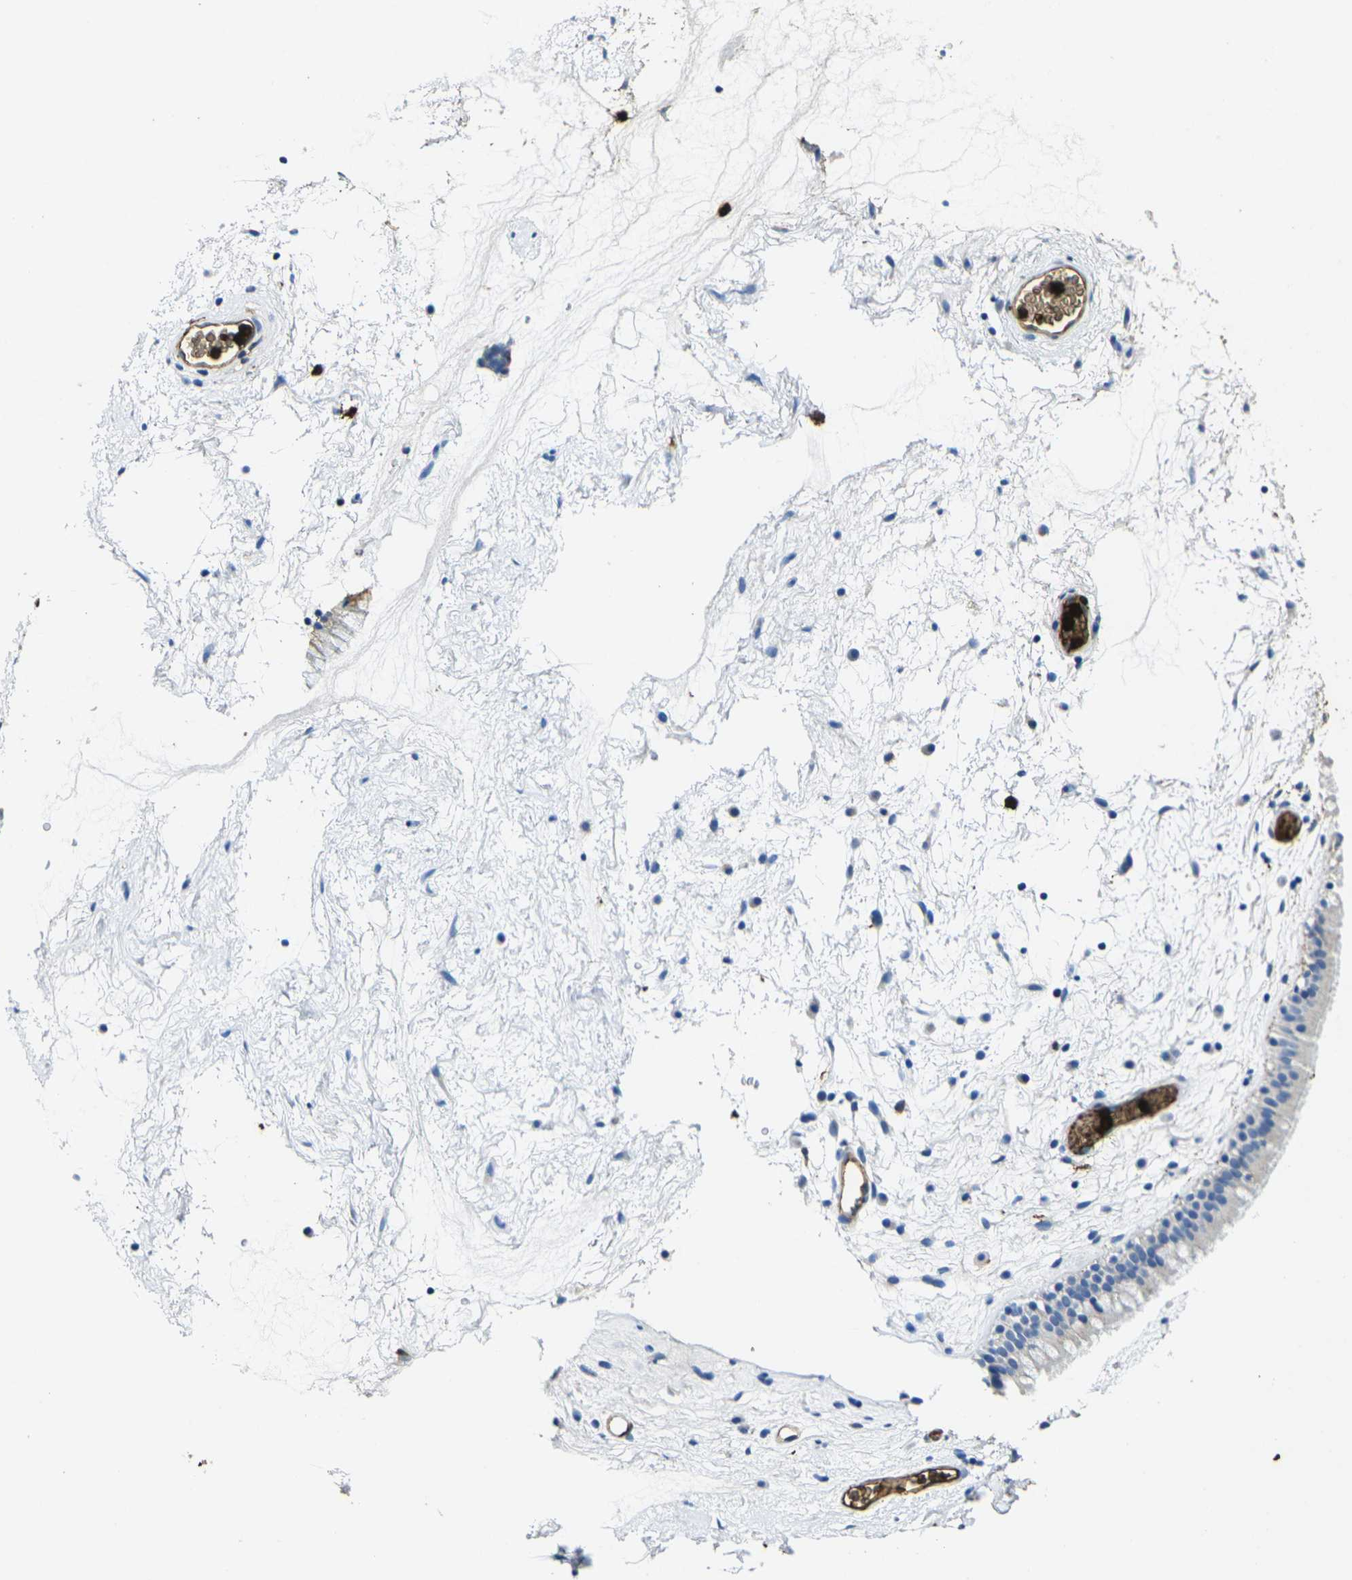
{"staining": {"intensity": "moderate", "quantity": "<25%", "location": "cytoplasmic/membranous"}, "tissue": "nasopharynx", "cell_type": "Respiratory epithelial cells", "image_type": "normal", "snomed": [{"axis": "morphology", "description": "Normal tissue, NOS"}, {"axis": "morphology", "description": "Inflammation, NOS"}, {"axis": "topography", "description": "Nasopharynx"}], "caption": "This micrograph demonstrates immunohistochemistry (IHC) staining of unremarkable human nasopharynx, with low moderate cytoplasmic/membranous positivity in approximately <25% of respiratory epithelial cells.", "gene": "S100A9", "patient": {"sex": "male", "age": 48}}